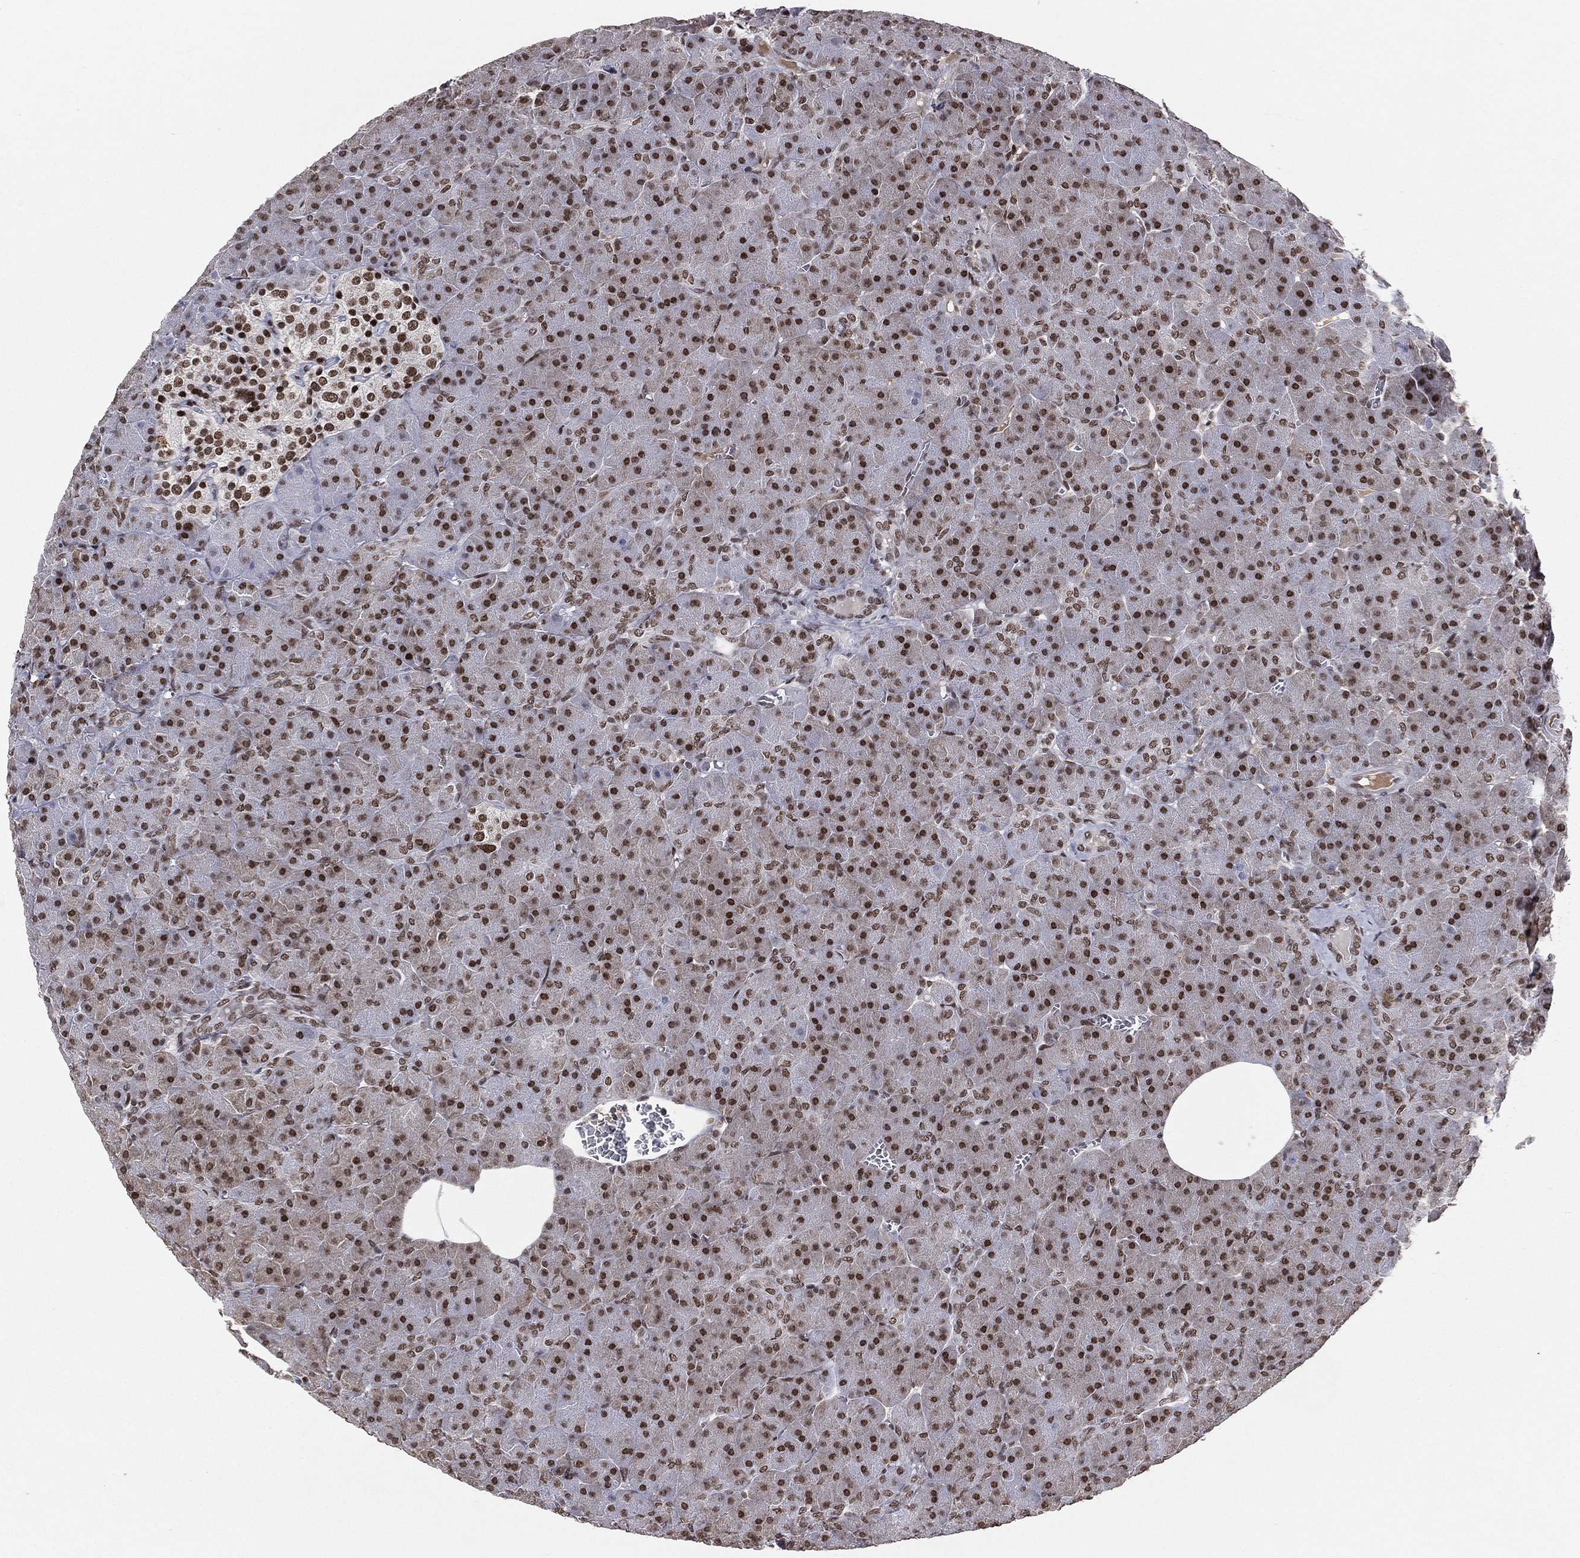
{"staining": {"intensity": "strong", "quantity": ">75%", "location": "nuclear"}, "tissue": "pancreas", "cell_type": "Exocrine glandular cells", "image_type": "normal", "snomed": [{"axis": "morphology", "description": "Normal tissue, NOS"}, {"axis": "topography", "description": "Pancreas"}], "caption": "Protein staining of benign pancreas exhibits strong nuclear positivity in approximately >75% of exocrine glandular cells.", "gene": "RTF1", "patient": {"sex": "male", "age": 61}}